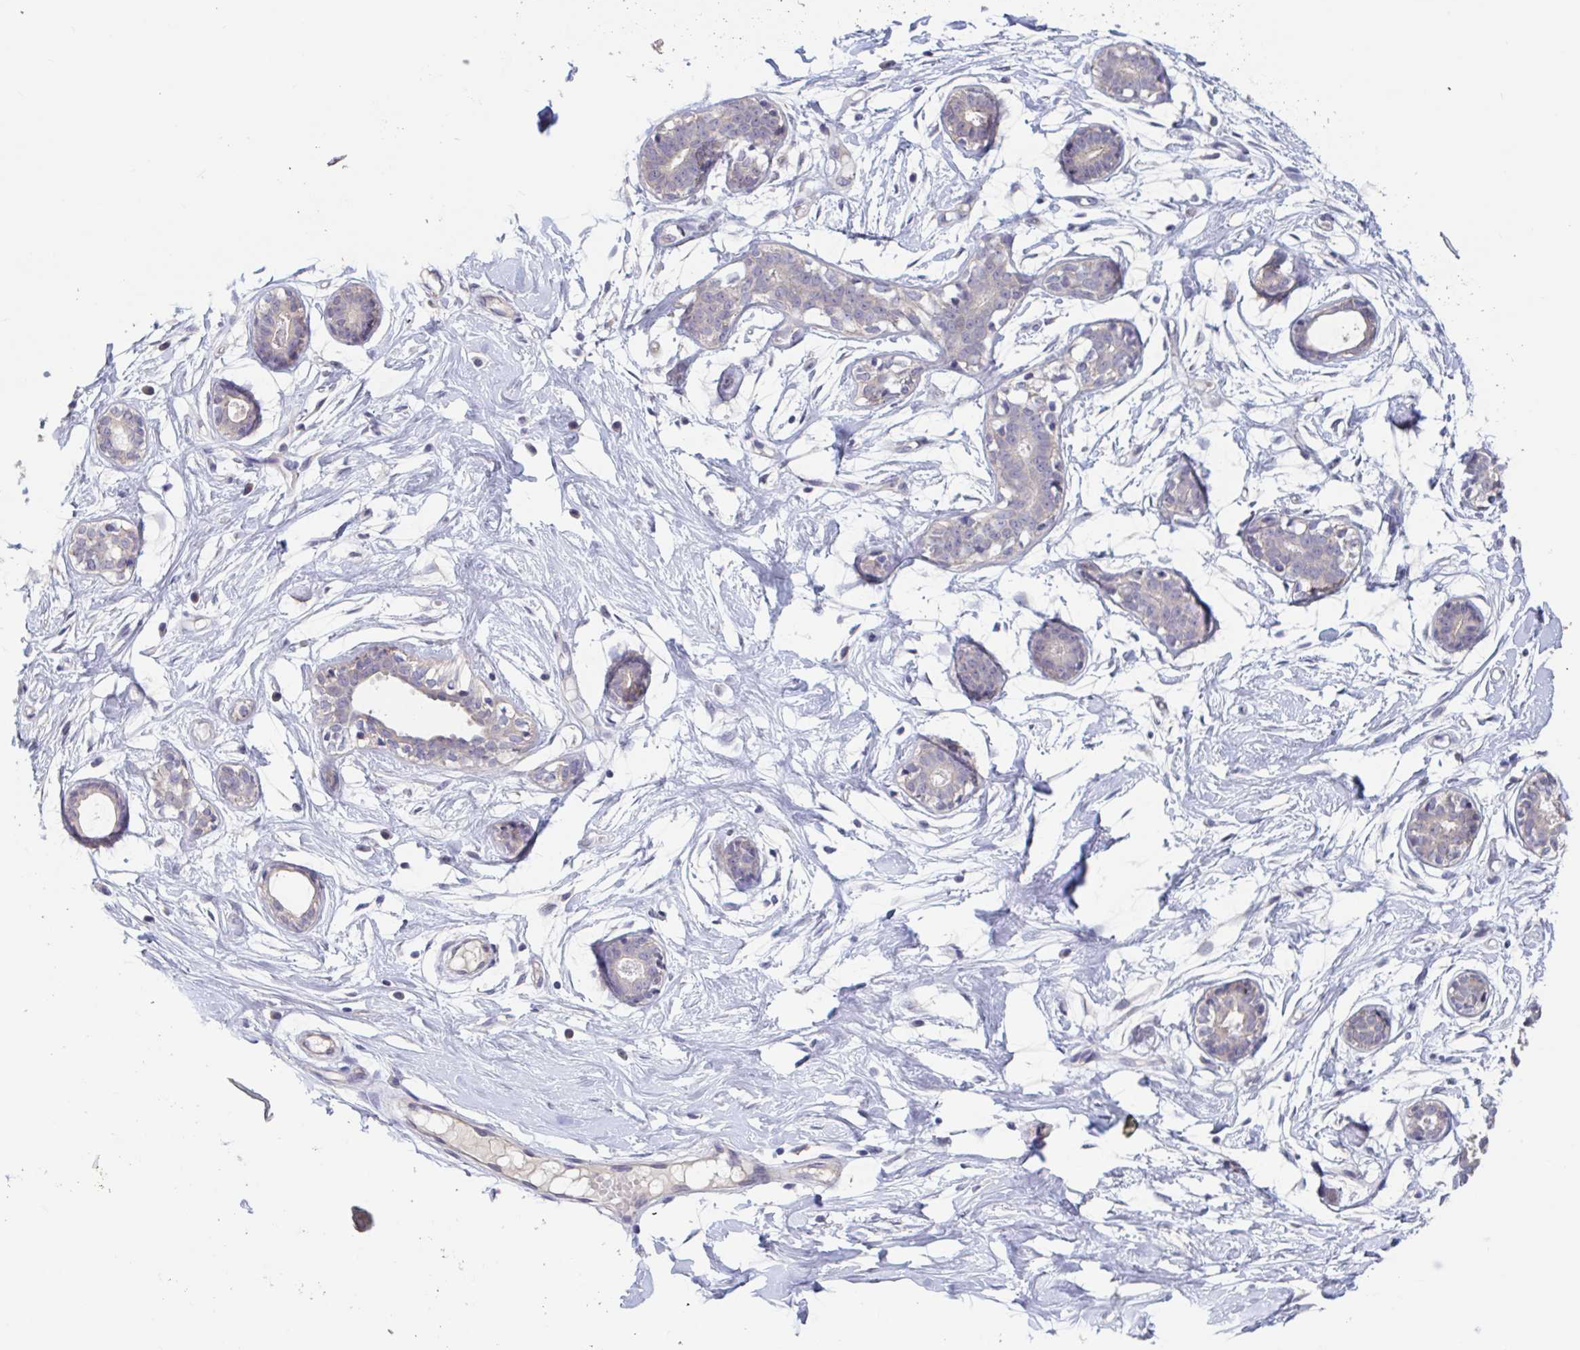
{"staining": {"intensity": "negative", "quantity": "none", "location": "none"}, "tissue": "breast", "cell_type": "Adipocytes", "image_type": "normal", "snomed": [{"axis": "morphology", "description": "Normal tissue, NOS"}, {"axis": "topography", "description": "Breast"}], "caption": "DAB (3,3'-diaminobenzidine) immunohistochemical staining of benign breast shows no significant staining in adipocytes.", "gene": "UNKL", "patient": {"sex": "female", "age": 27}}